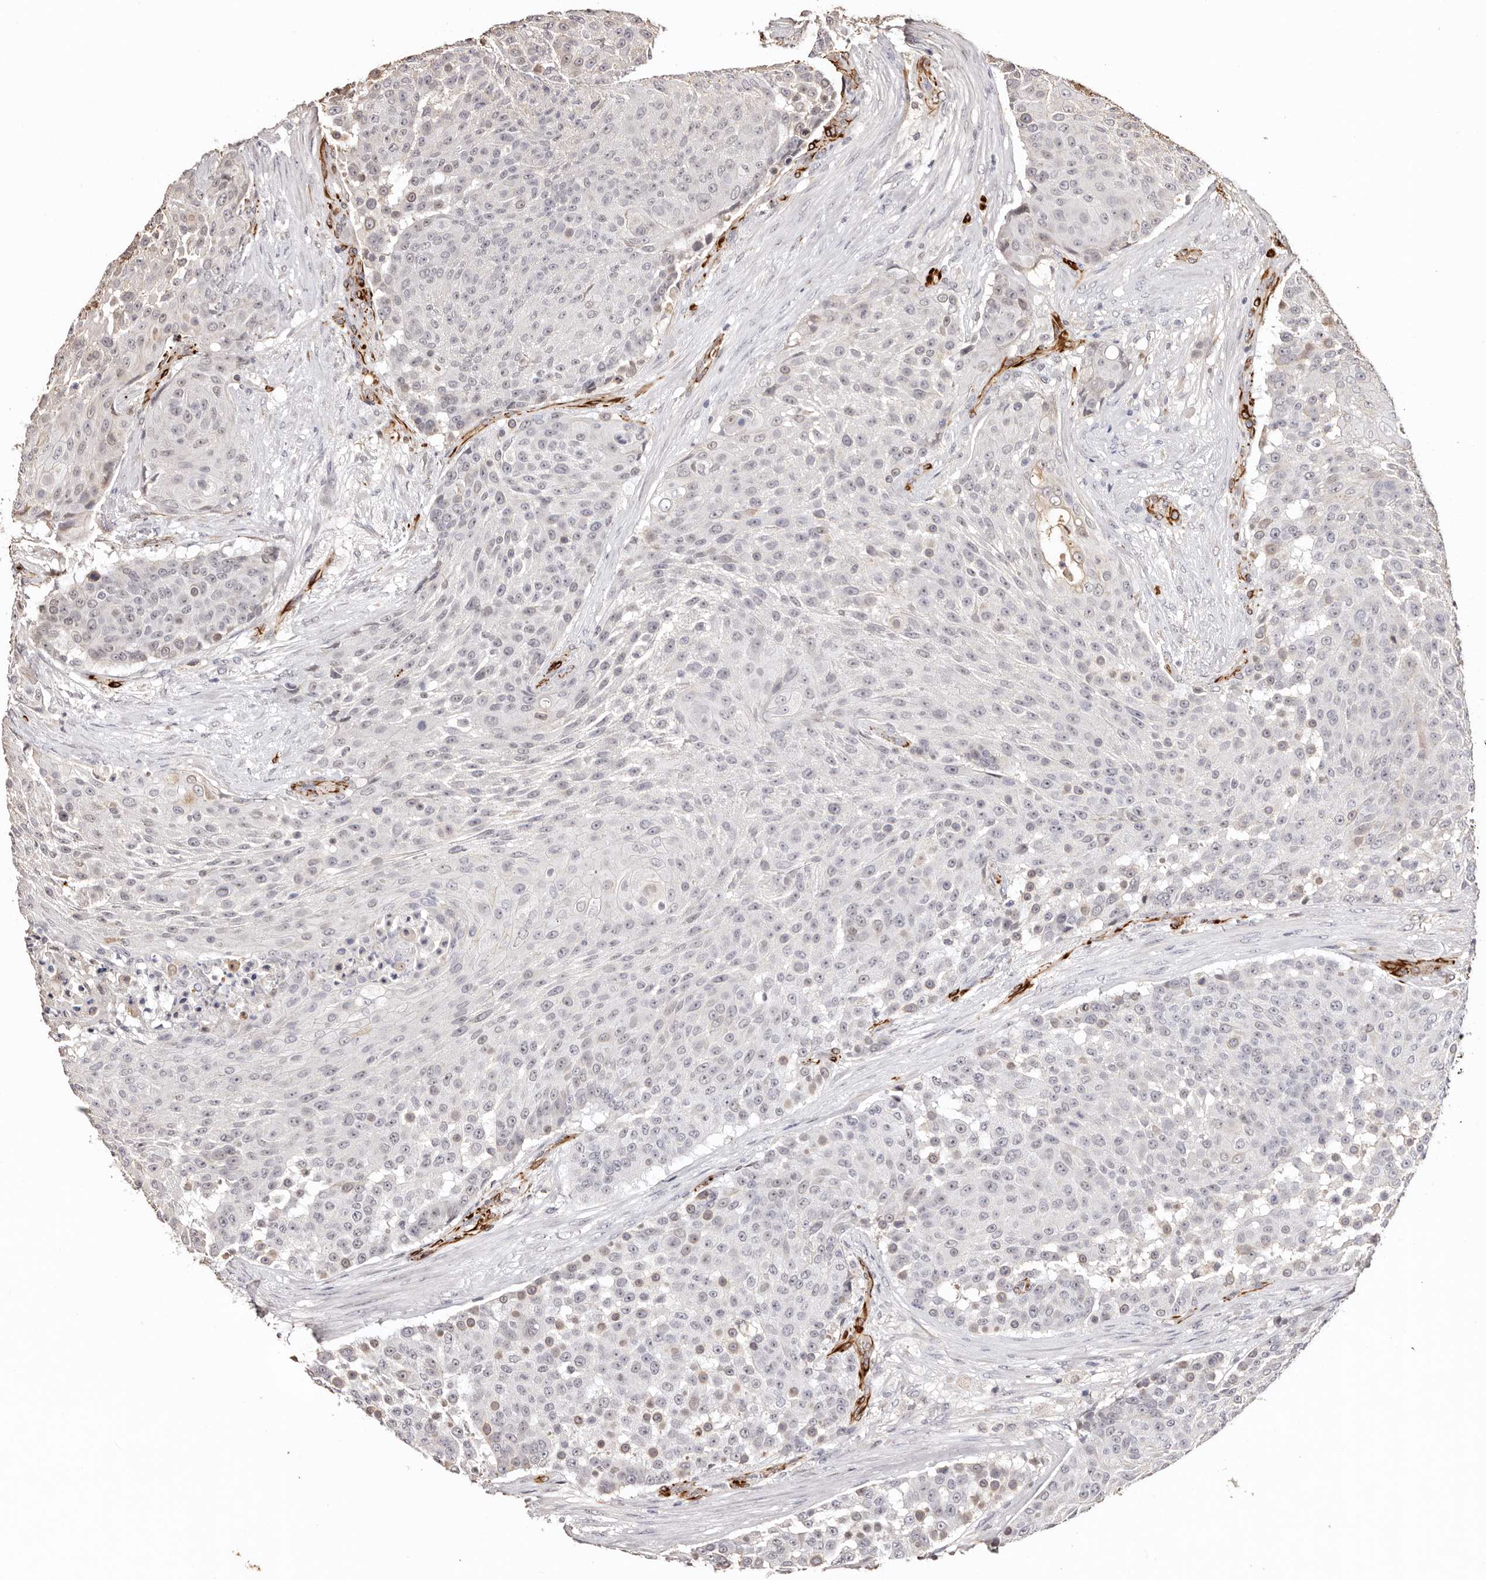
{"staining": {"intensity": "weak", "quantity": "<25%", "location": "cytoplasmic/membranous,nuclear"}, "tissue": "urothelial cancer", "cell_type": "Tumor cells", "image_type": "cancer", "snomed": [{"axis": "morphology", "description": "Urothelial carcinoma, High grade"}, {"axis": "topography", "description": "Urinary bladder"}], "caption": "IHC micrograph of neoplastic tissue: high-grade urothelial carcinoma stained with DAB (3,3'-diaminobenzidine) reveals no significant protein positivity in tumor cells. Brightfield microscopy of immunohistochemistry (IHC) stained with DAB (3,3'-diaminobenzidine) (brown) and hematoxylin (blue), captured at high magnification.", "gene": "ZNF557", "patient": {"sex": "female", "age": 63}}